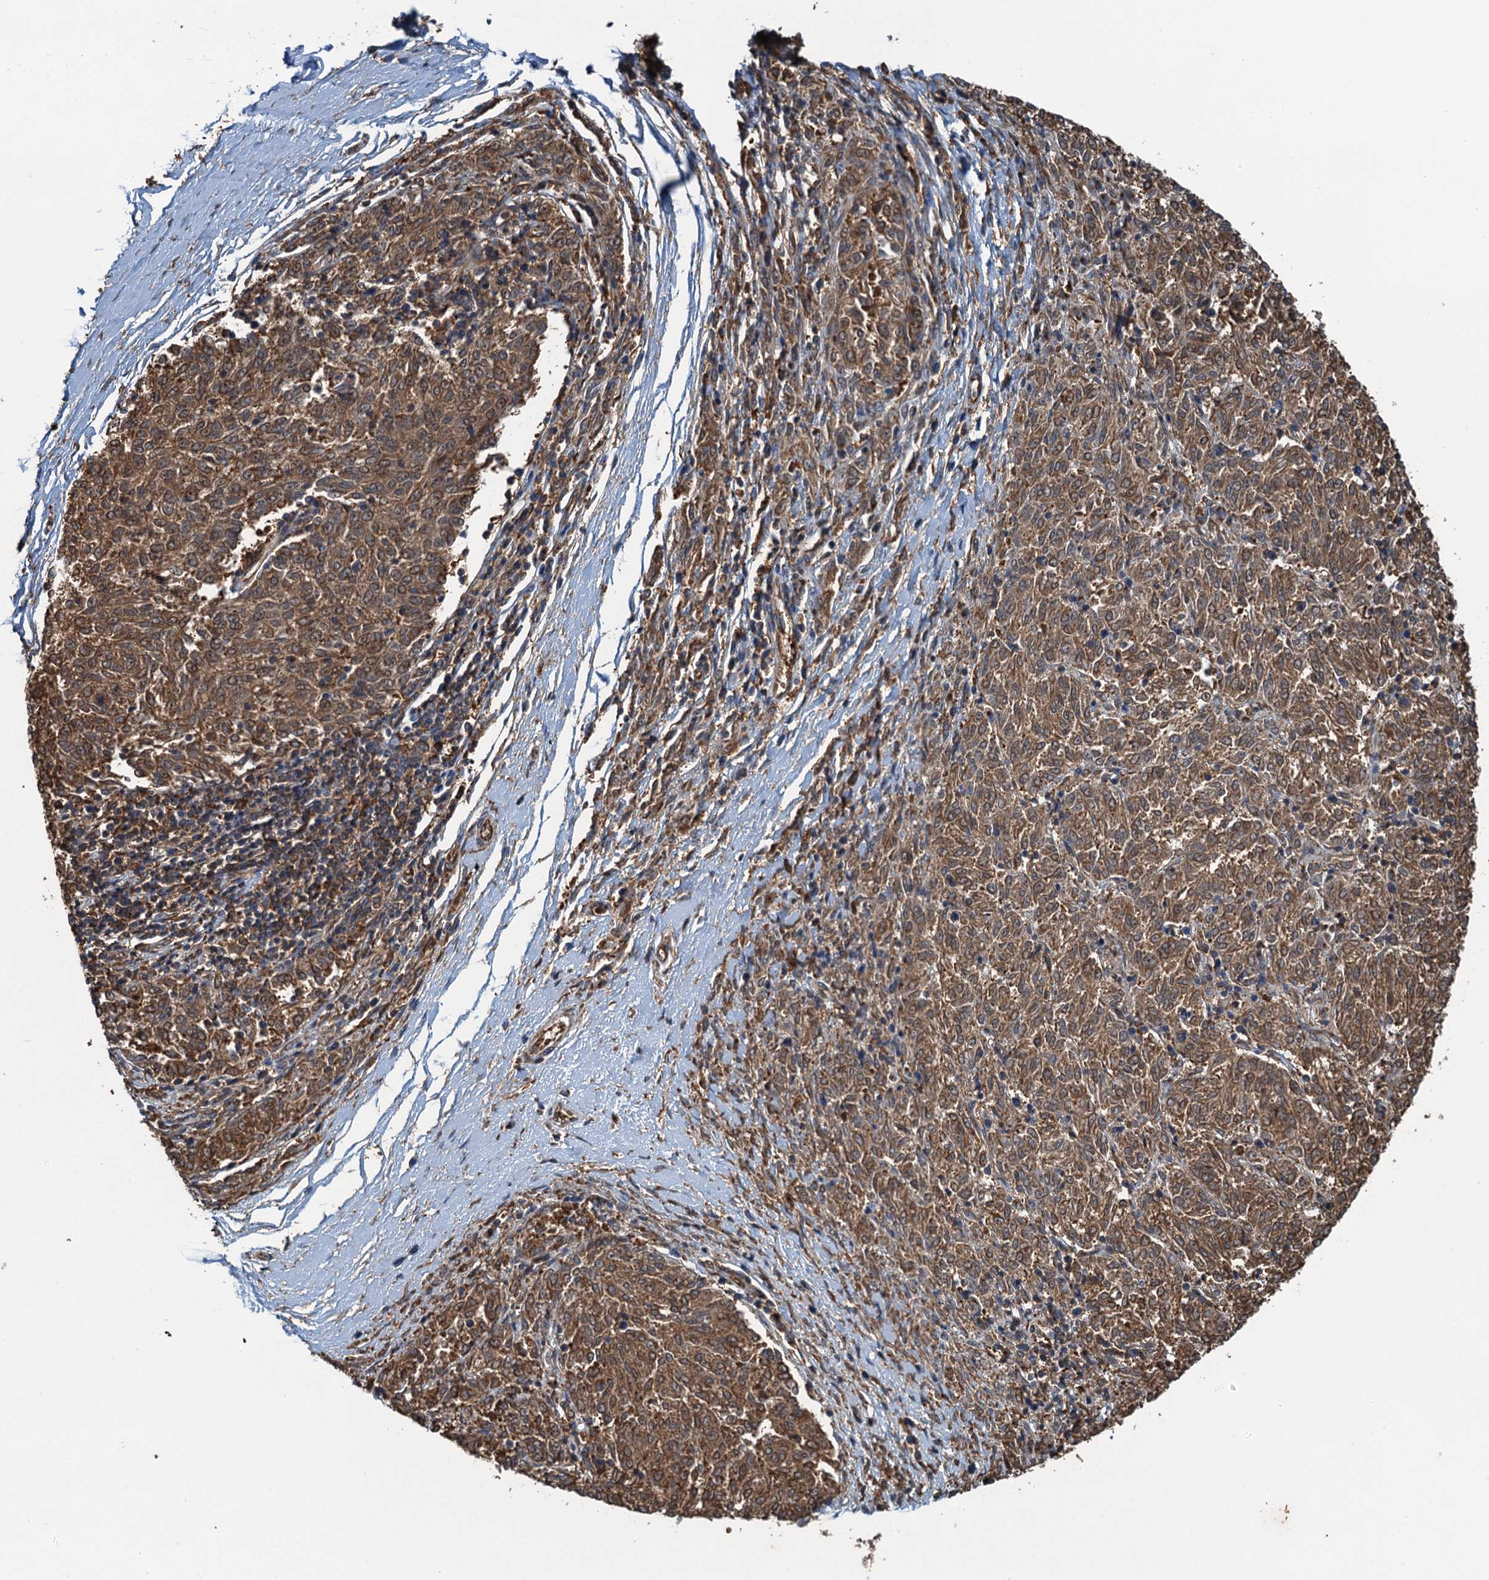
{"staining": {"intensity": "moderate", "quantity": ">75%", "location": "cytoplasmic/membranous"}, "tissue": "melanoma", "cell_type": "Tumor cells", "image_type": "cancer", "snomed": [{"axis": "morphology", "description": "Malignant melanoma, NOS"}, {"axis": "topography", "description": "Skin"}], "caption": "Malignant melanoma stained for a protein (brown) displays moderate cytoplasmic/membranous positive expression in about >75% of tumor cells.", "gene": "WHAMM", "patient": {"sex": "female", "age": 72}}